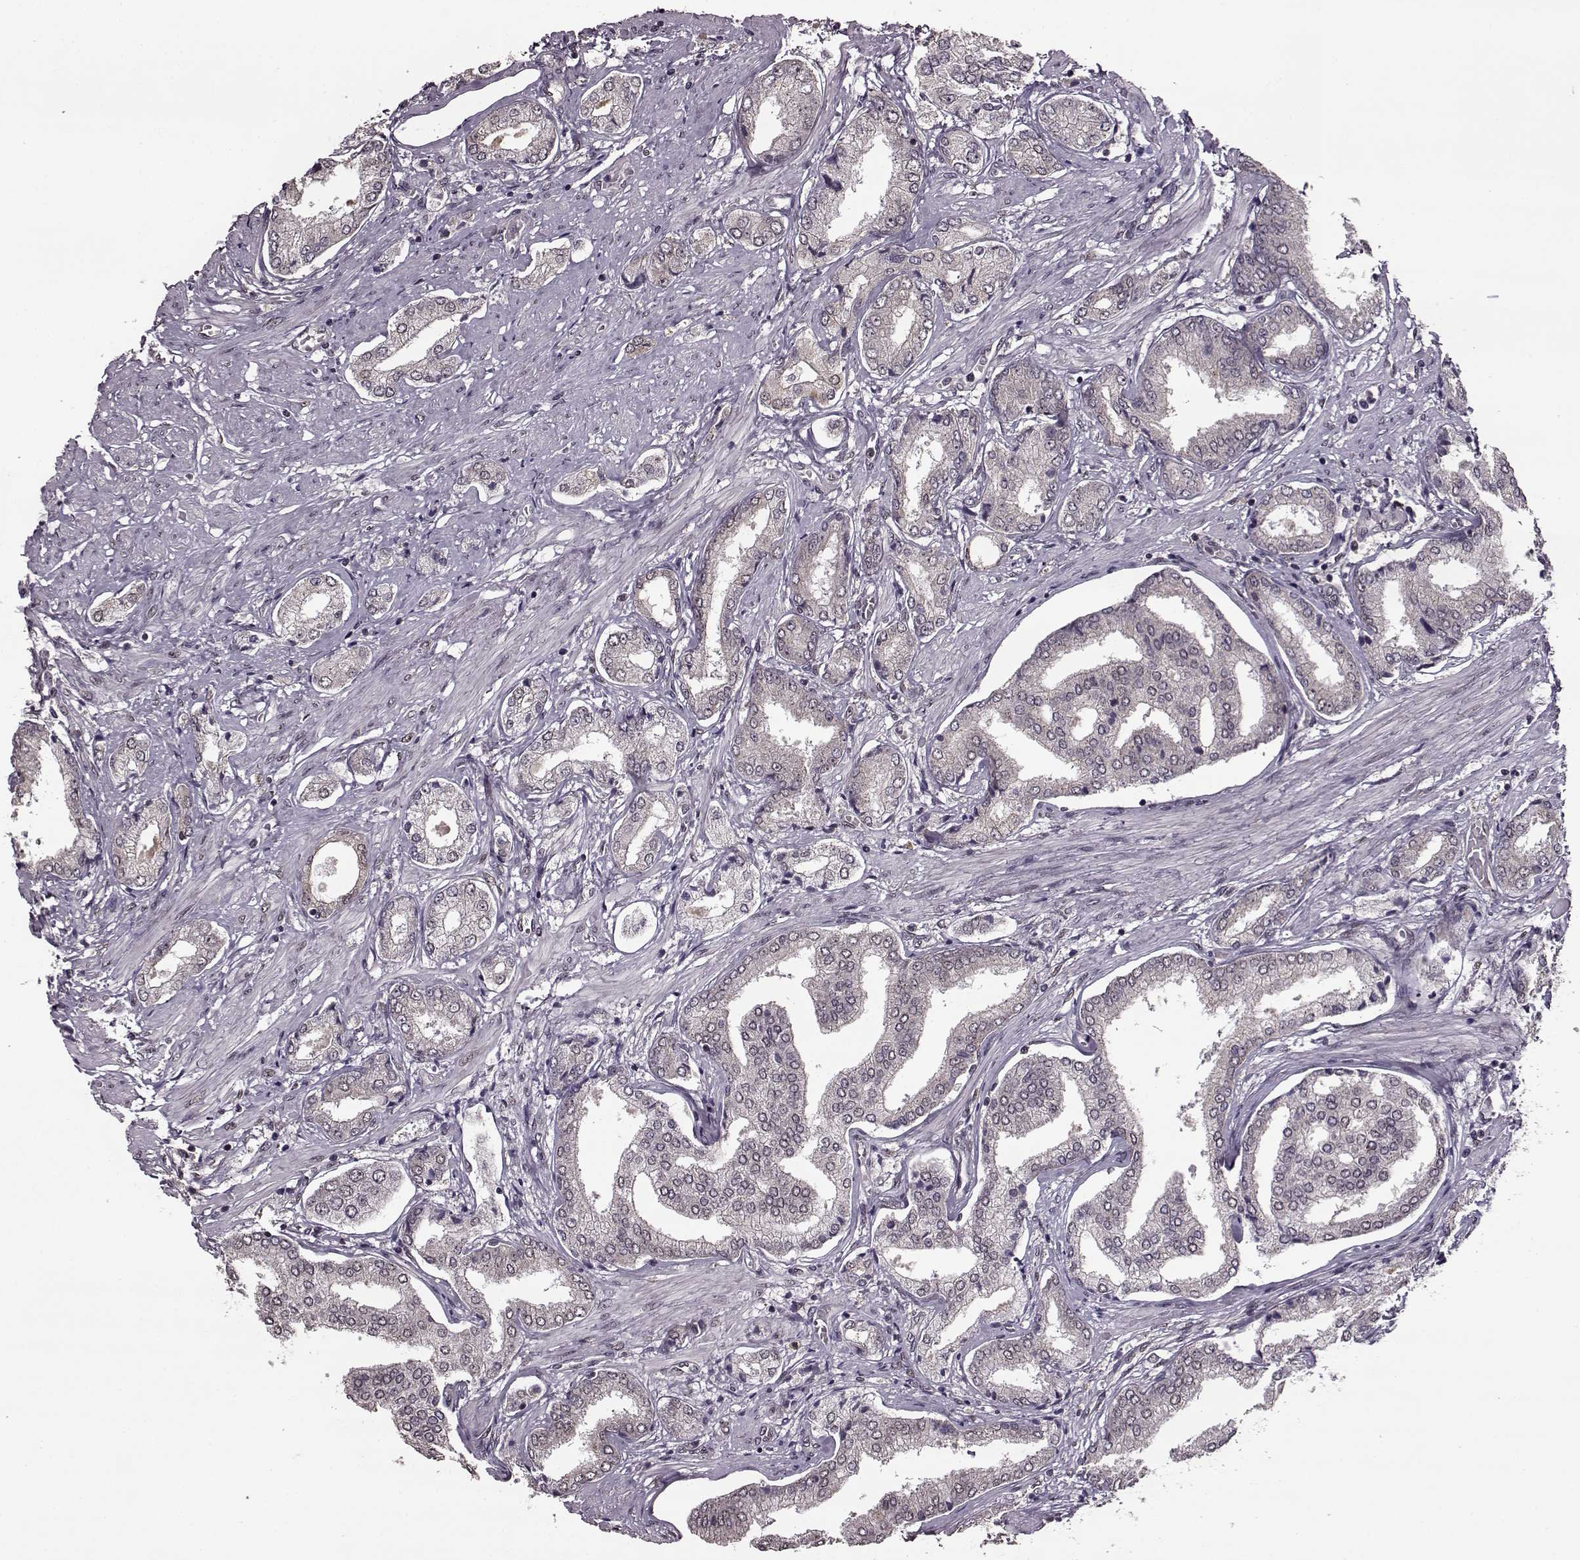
{"staining": {"intensity": "negative", "quantity": "none", "location": "none"}, "tissue": "prostate cancer", "cell_type": "Tumor cells", "image_type": "cancer", "snomed": [{"axis": "morphology", "description": "Adenocarcinoma, NOS"}, {"axis": "topography", "description": "Prostate"}], "caption": "Prostate adenocarcinoma was stained to show a protein in brown. There is no significant staining in tumor cells.", "gene": "FTO", "patient": {"sex": "male", "age": 63}}